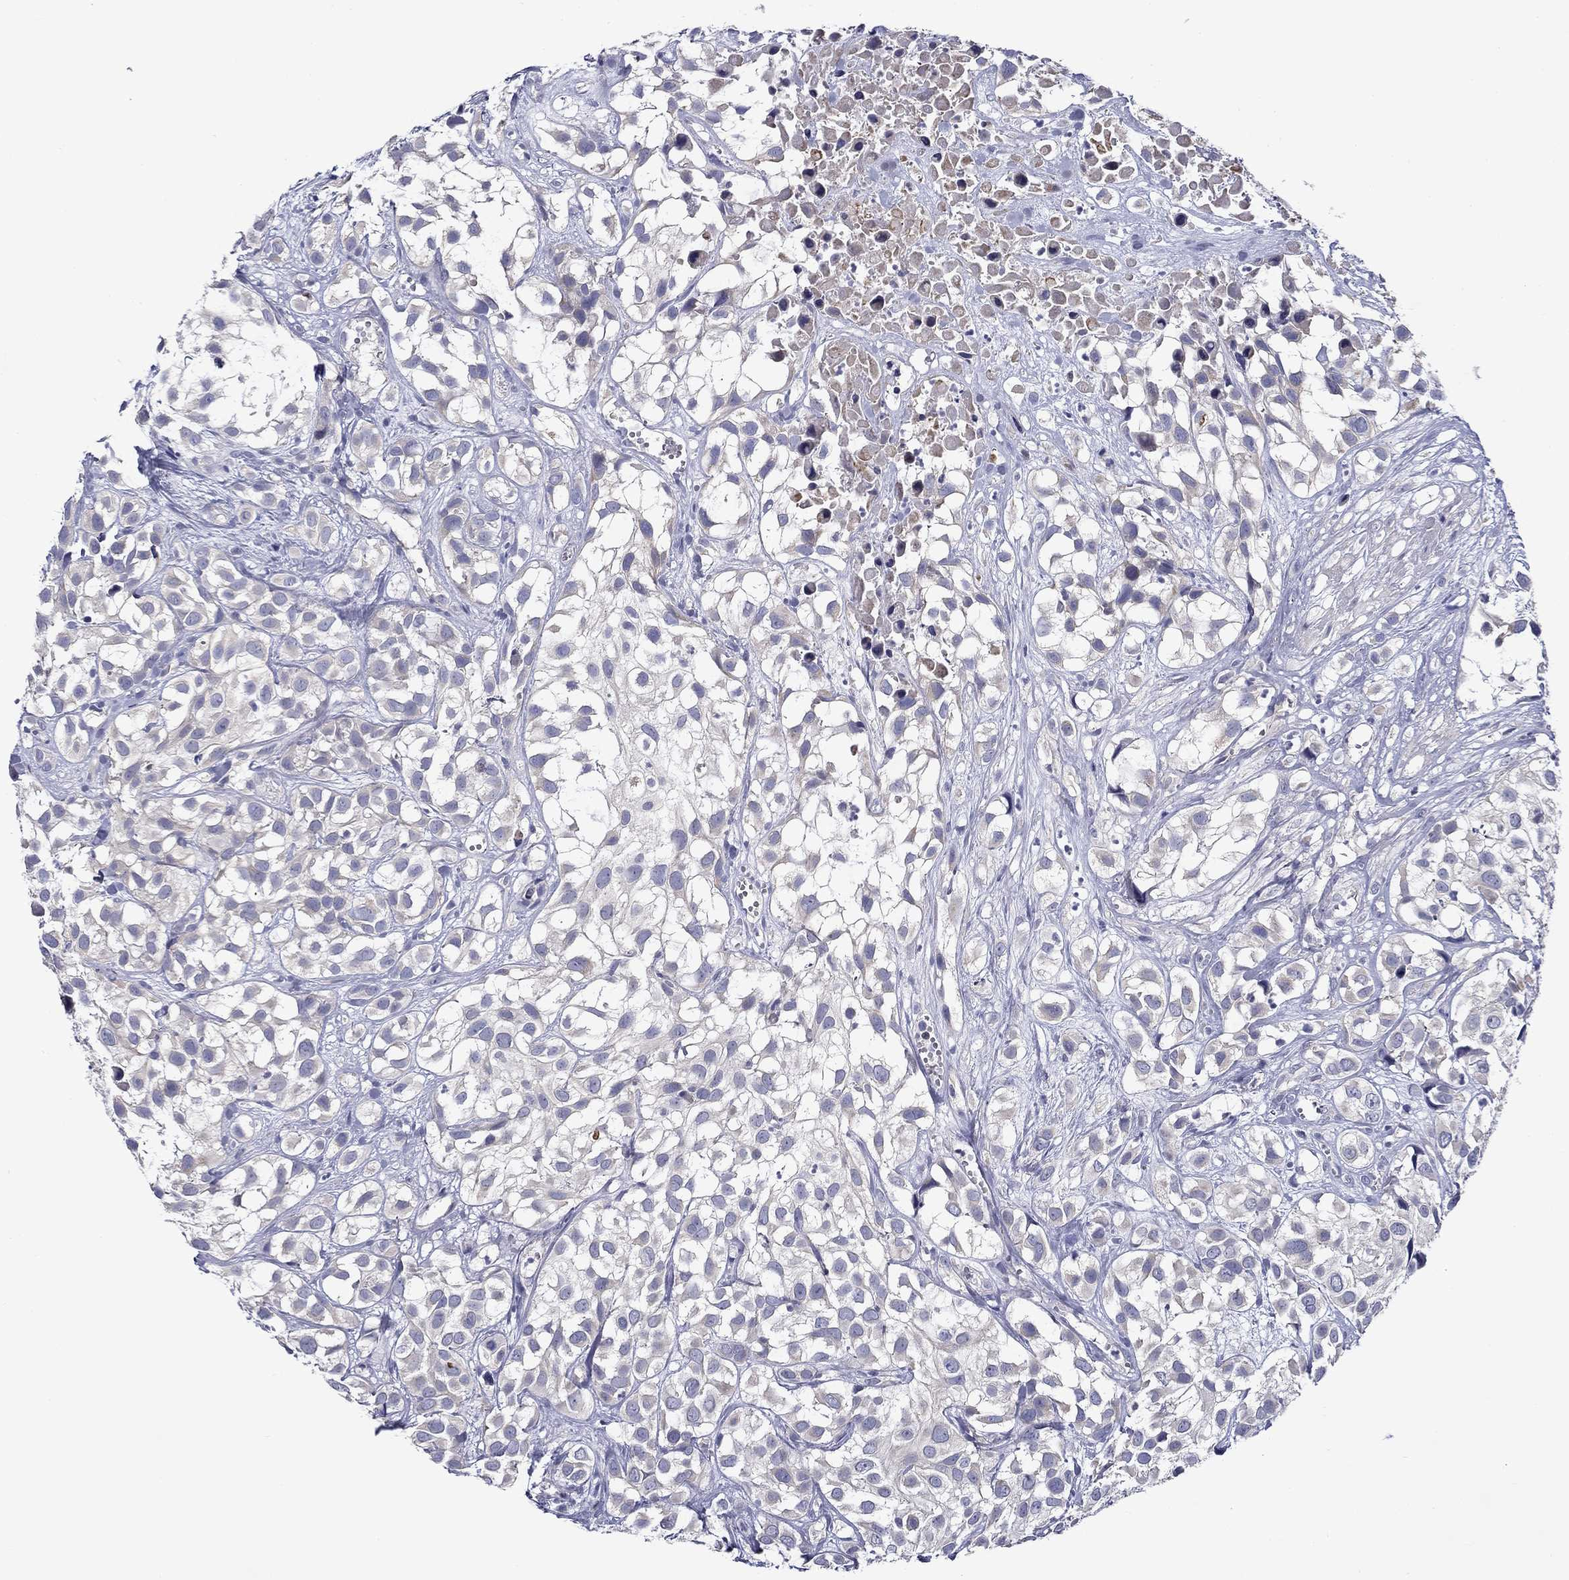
{"staining": {"intensity": "negative", "quantity": "none", "location": "none"}, "tissue": "urothelial cancer", "cell_type": "Tumor cells", "image_type": "cancer", "snomed": [{"axis": "morphology", "description": "Urothelial carcinoma, High grade"}, {"axis": "topography", "description": "Urinary bladder"}], "caption": "A high-resolution micrograph shows IHC staining of urothelial cancer, which displays no significant expression in tumor cells.", "gene": "SPATA7", "patient": {"sex": "male", "age": 56}}